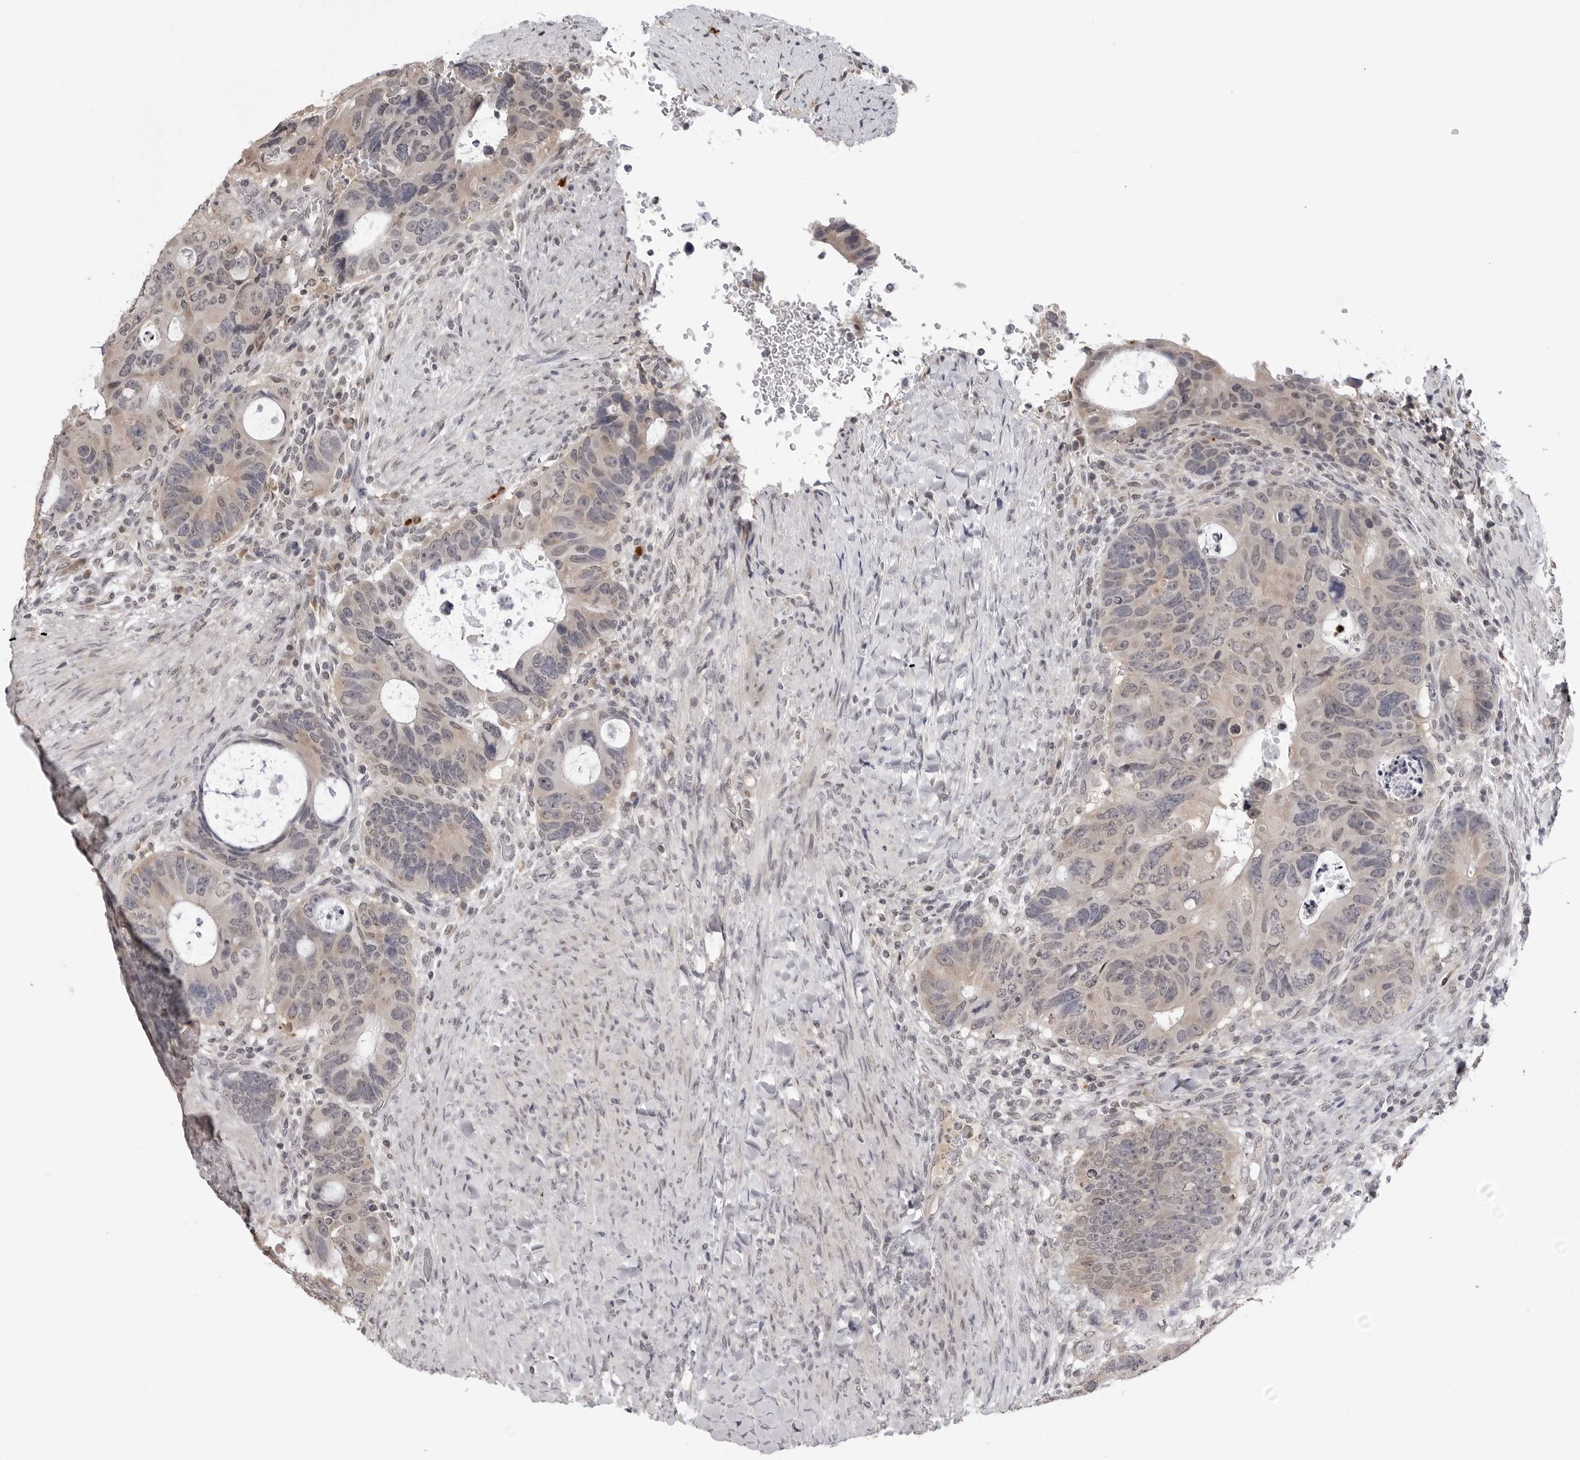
{"staining": {"intensity": "negative", "quantity": "none", "location": "none"}, "tissue": "colorectal cancer", "cell_type": "Tumor cells", "image_type": "cancer", "snomed": [{"axis": "morphology", "description": "Adenocarcinoma, NOS"}, {"axis": "topography", "description": "Rectum"}], "caption": "Tumor cells show no significant staining in colorectal adenocarcinoma.", "gene": "CDK20", "patient": {"sex": "male", "age": 59}}